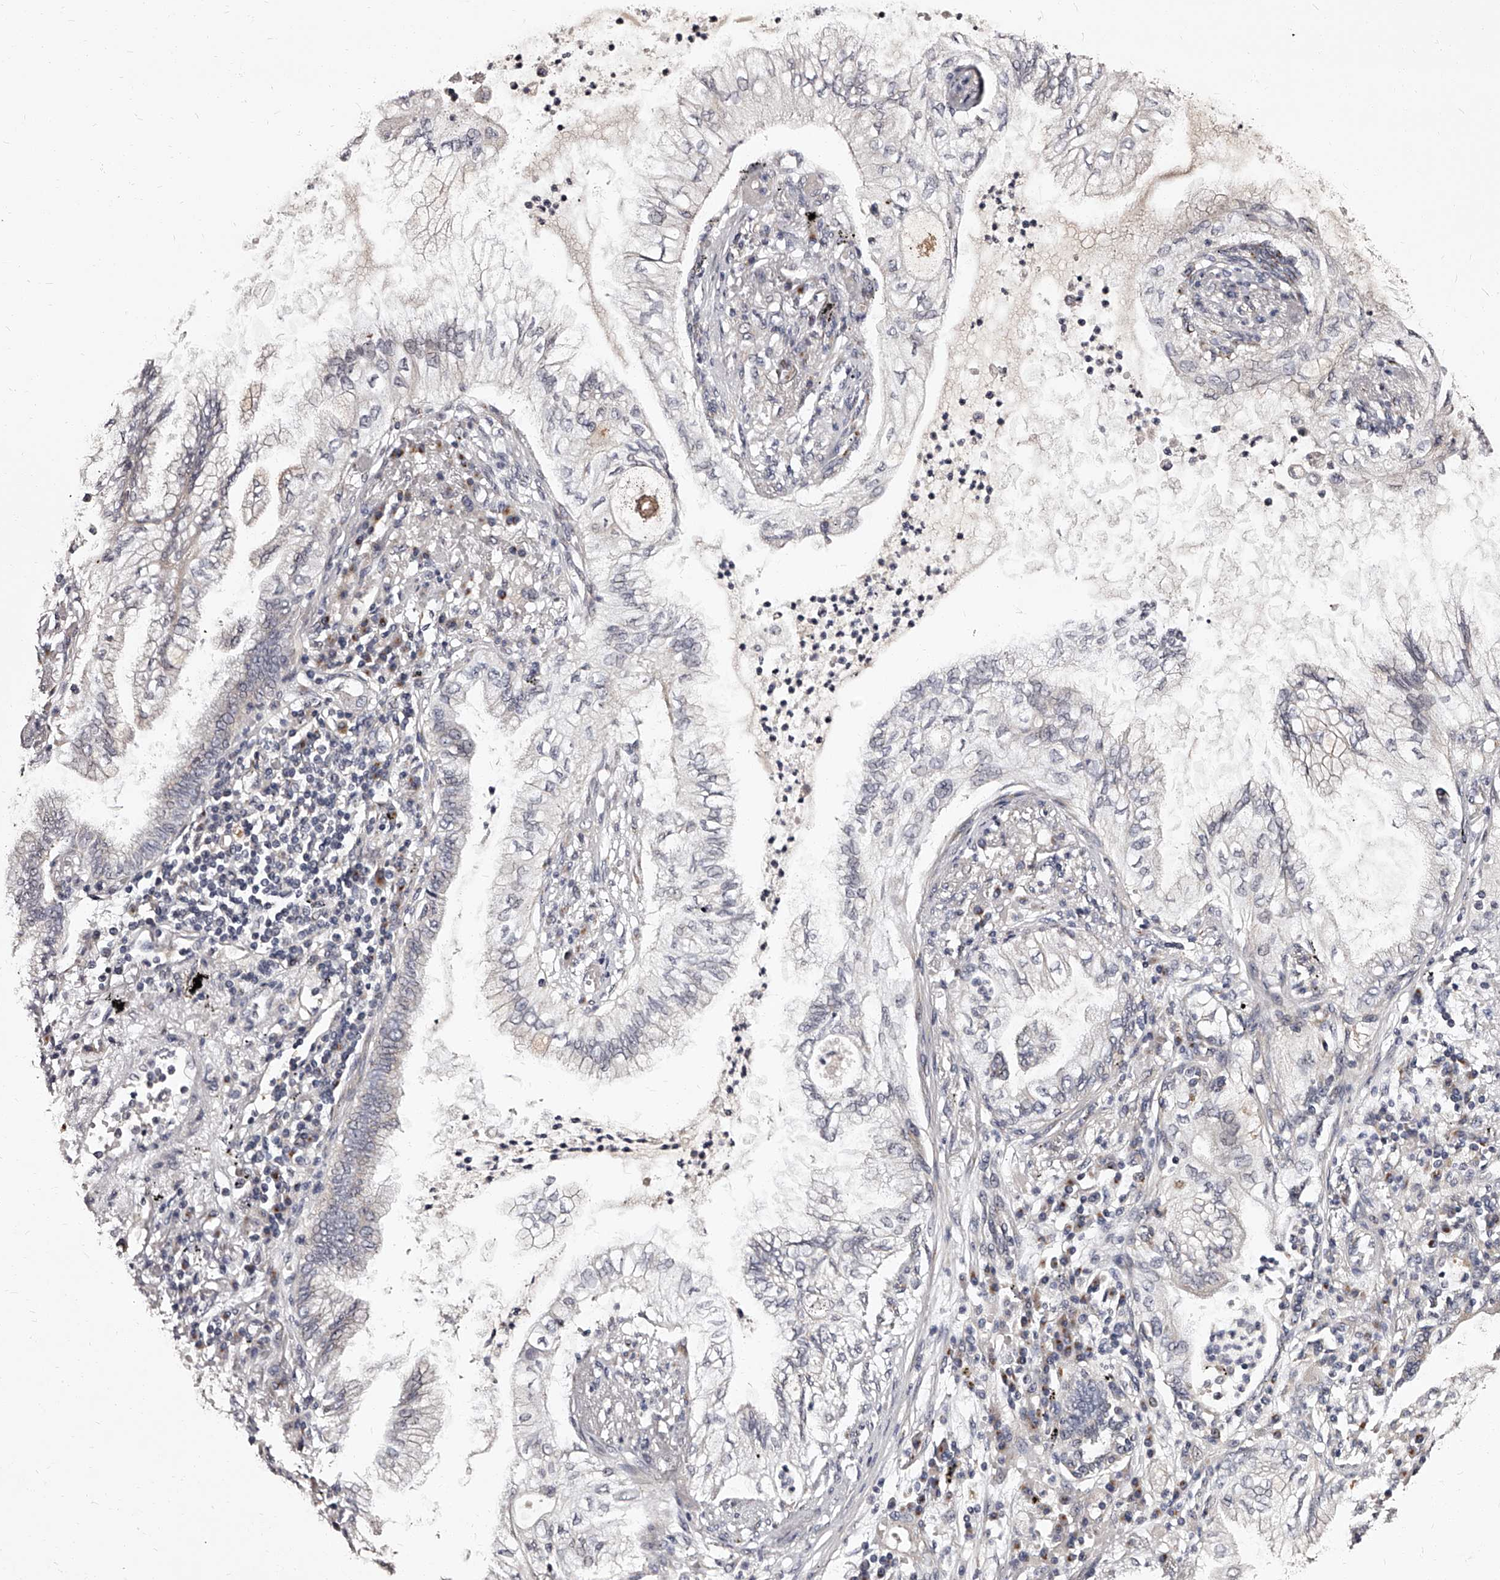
{"staining": {"intensity": "negative", "quantity": "none", "location": "none"}, "tissue": "lung cancer", "cell_type": "Tumor cells", "image_type": "cancer", "snomed": [{"axis": "morphology", "description": "Normal tissue, NOS"}, {"axis": "morphology", "description": "Adenocarcinoma, NOS"}, {"axis": "topography", "description": "Bronchus"}, {"axis": "topography", "description": "Lung"}], "caption": "Tumor cells show no significant protein staining in lung cancer (adenocarcinoma).", "gene": "RSC1A1", "patient": {"sex": "female", "age": 70}}